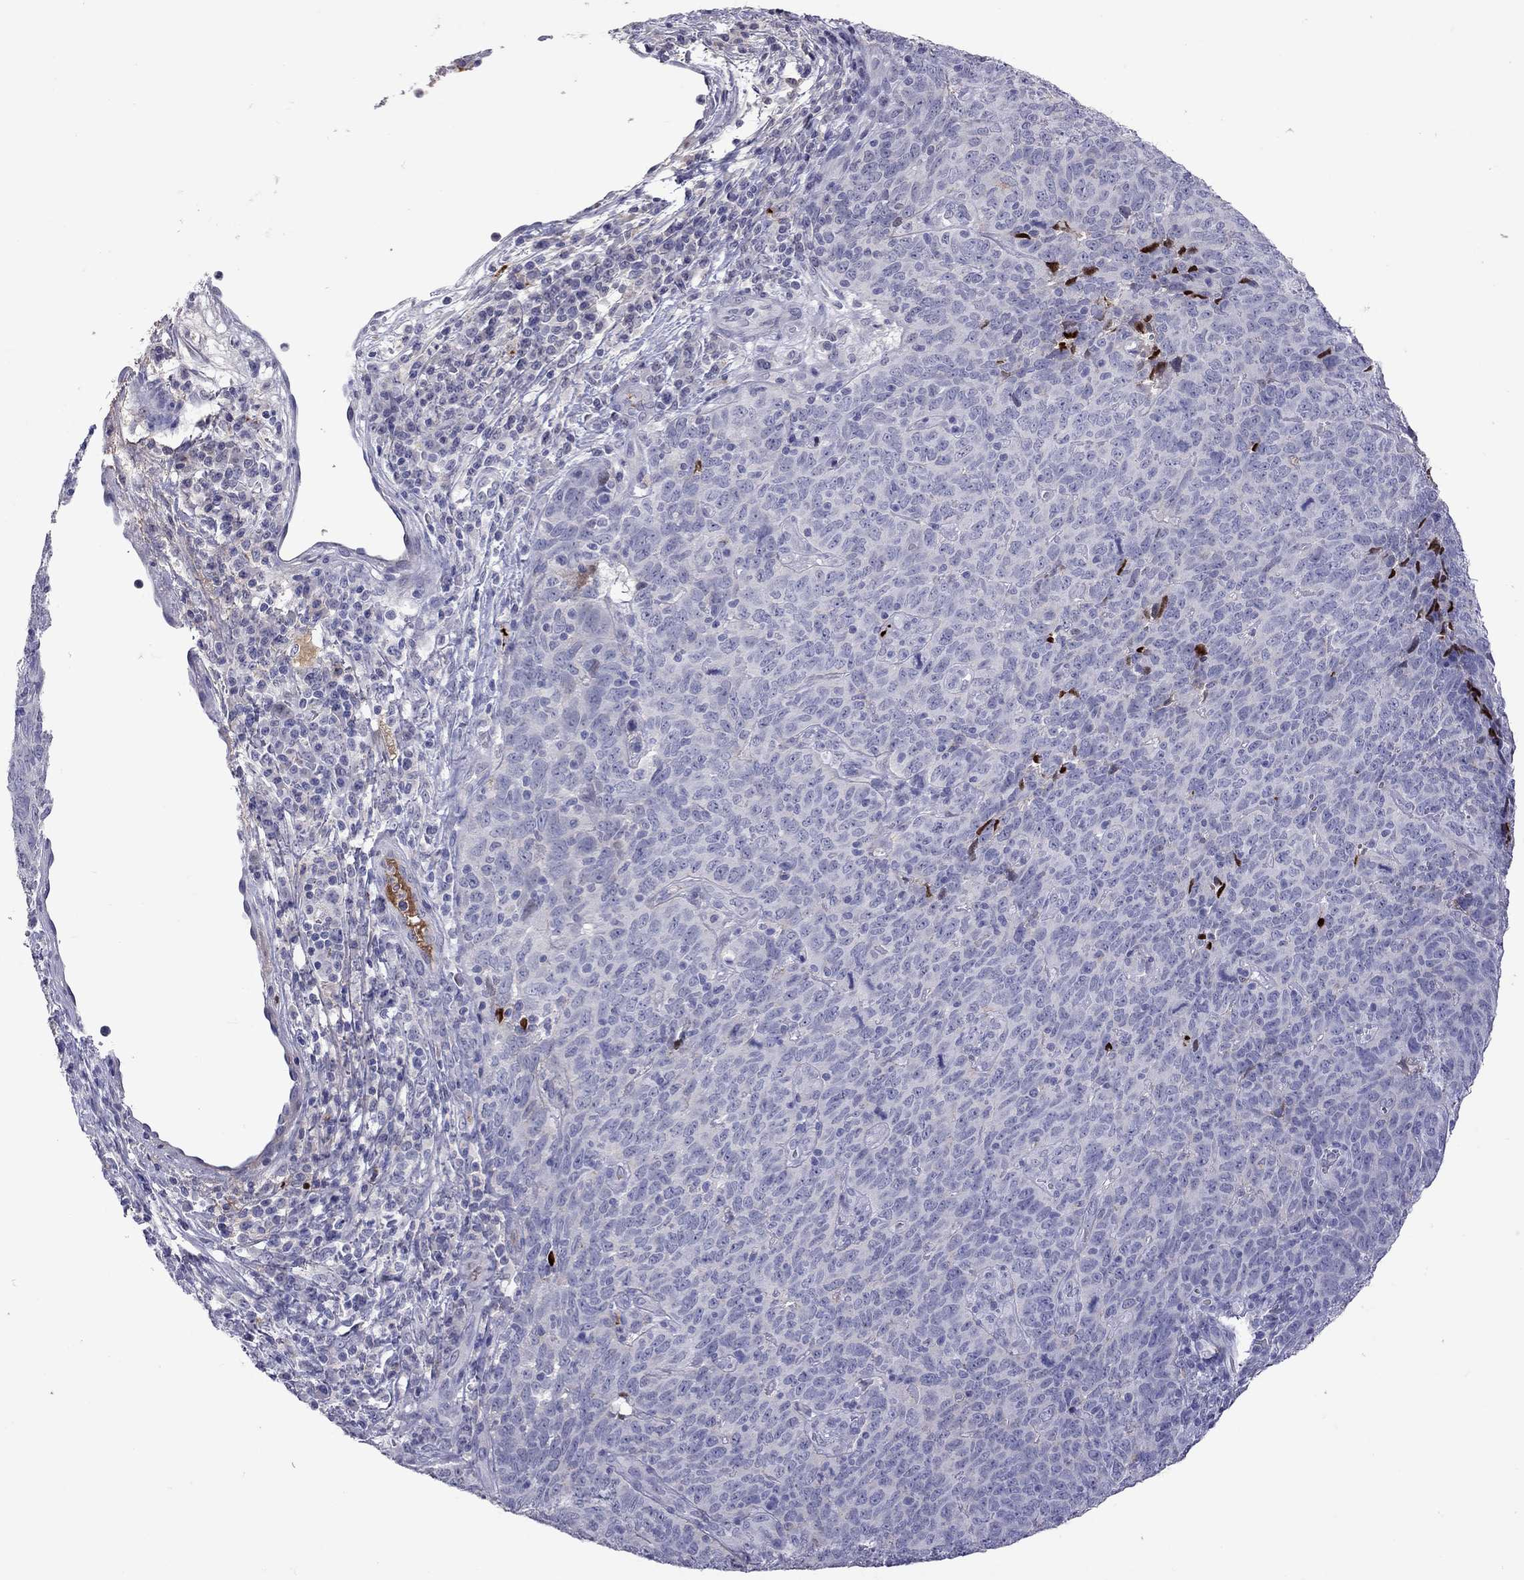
{"staining": {"intensity": "negative", "quantity": "none", "location": "none"}, "tissue": "skin cancer", "cell_type": "Tumor cells", "image_type": "cancer", "snomed": [{"axis": "morphology", "description": "Squamous cell carcinoma, NOS"}, {"axis": "topography", "description": "Skin"}, {"axis": "topography", "description": "Anal"}], "caption": "An immunohistochemistry (IHC) micrograph of skin cancer (squamous cell carcinoma) is shown. There is no staining in tumor cells of skin cancer (squamous cell carcinoma).", "gene": "SERPINA3", "patient": {"sex": "female", "age": 51}}